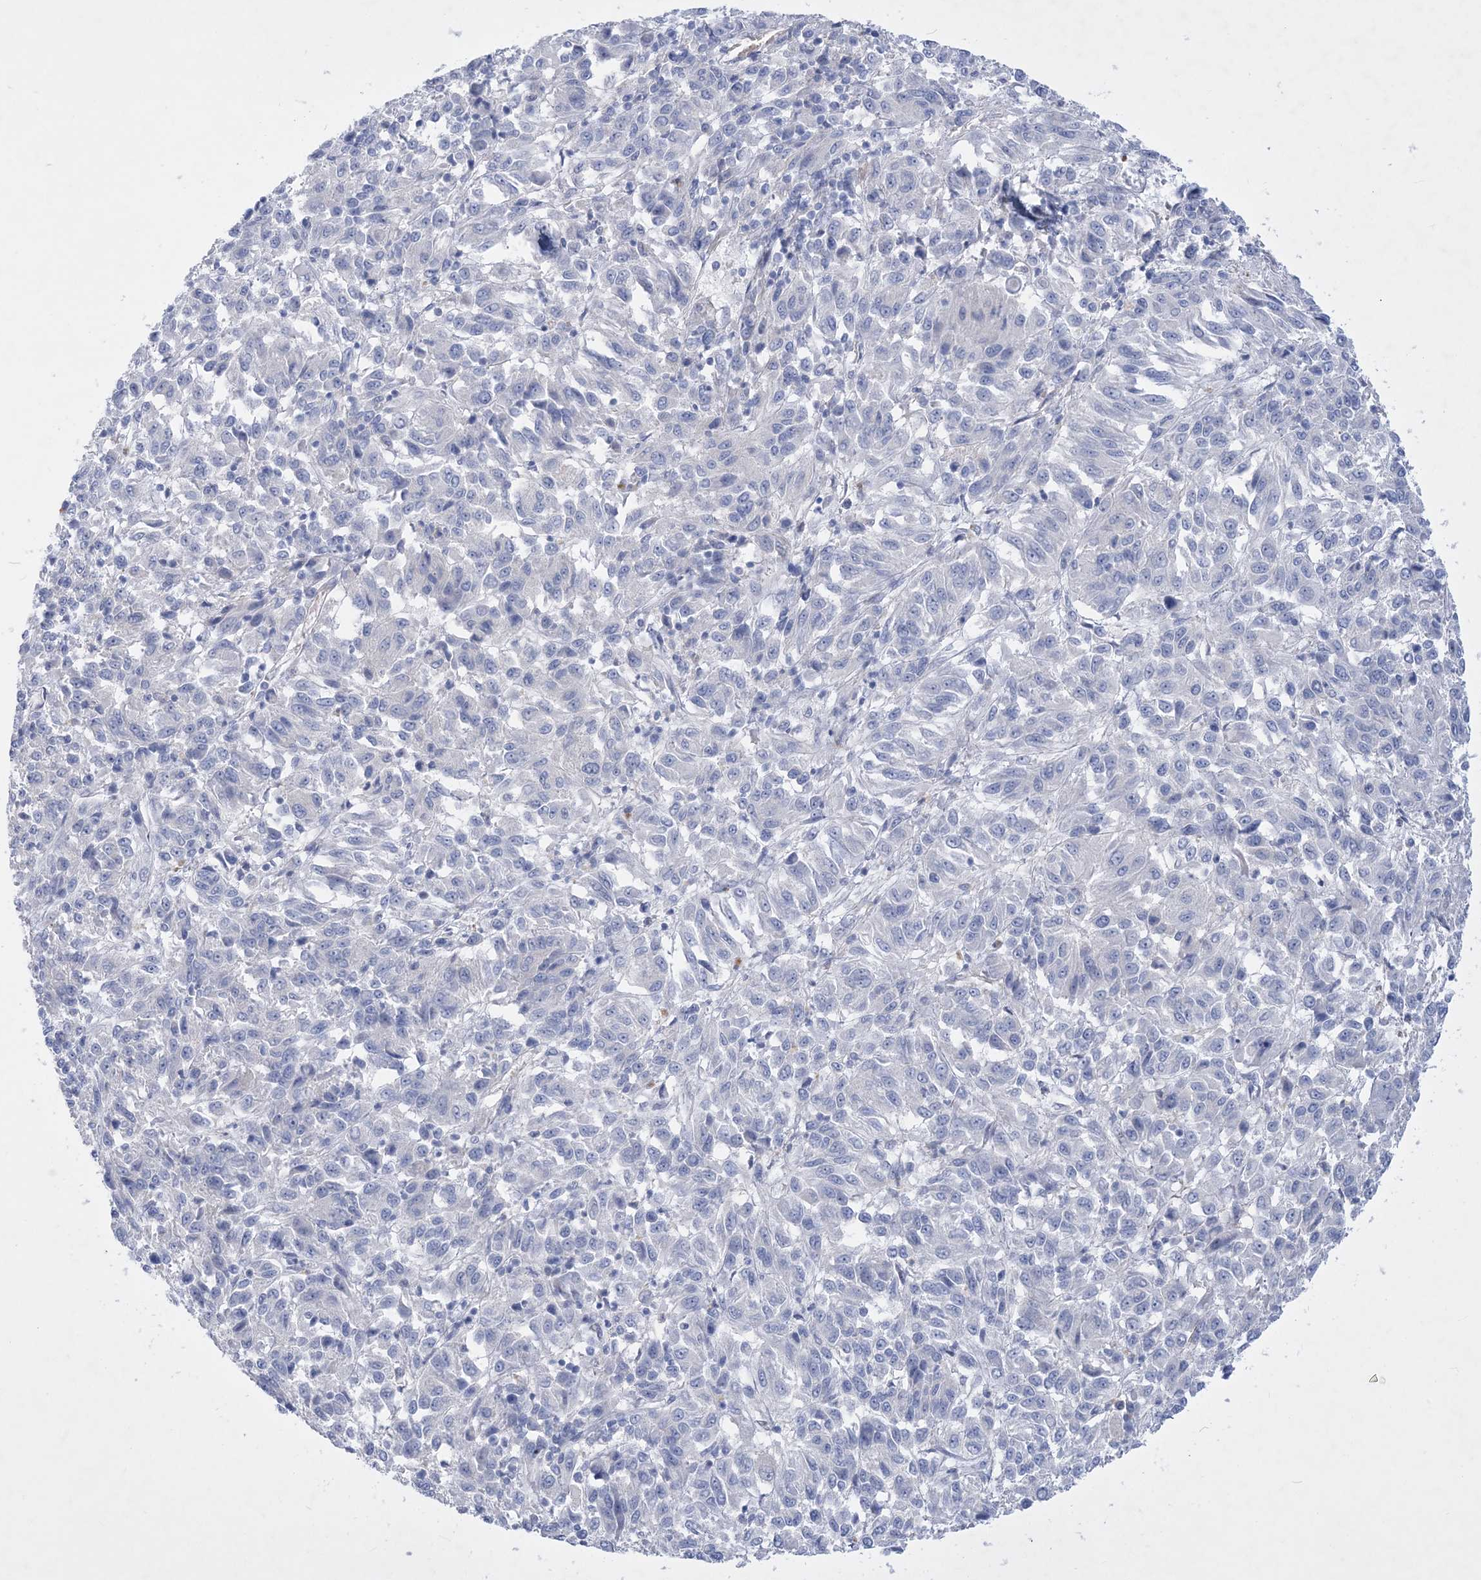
{"staining": {"intensity": "negative", "quantity": "none", "location": "none"}, "tissue": "melanoma", "cell_type": "Tumor cells", "image_type": "cancer", "snomed": [{"axis": "morphology", "description": "Malignant melanoma, Metastatic site"}, {"axis": "topography", "description": "Lung"}], "caption": "A photomicrograph of malignant melanoma (metastatic site) stained for a protein exhibits no brown staining in tumor cells. Nuclei are stained in blue.", "gene": "WDR74", "patient": {"sex": "male", "age": 64}}